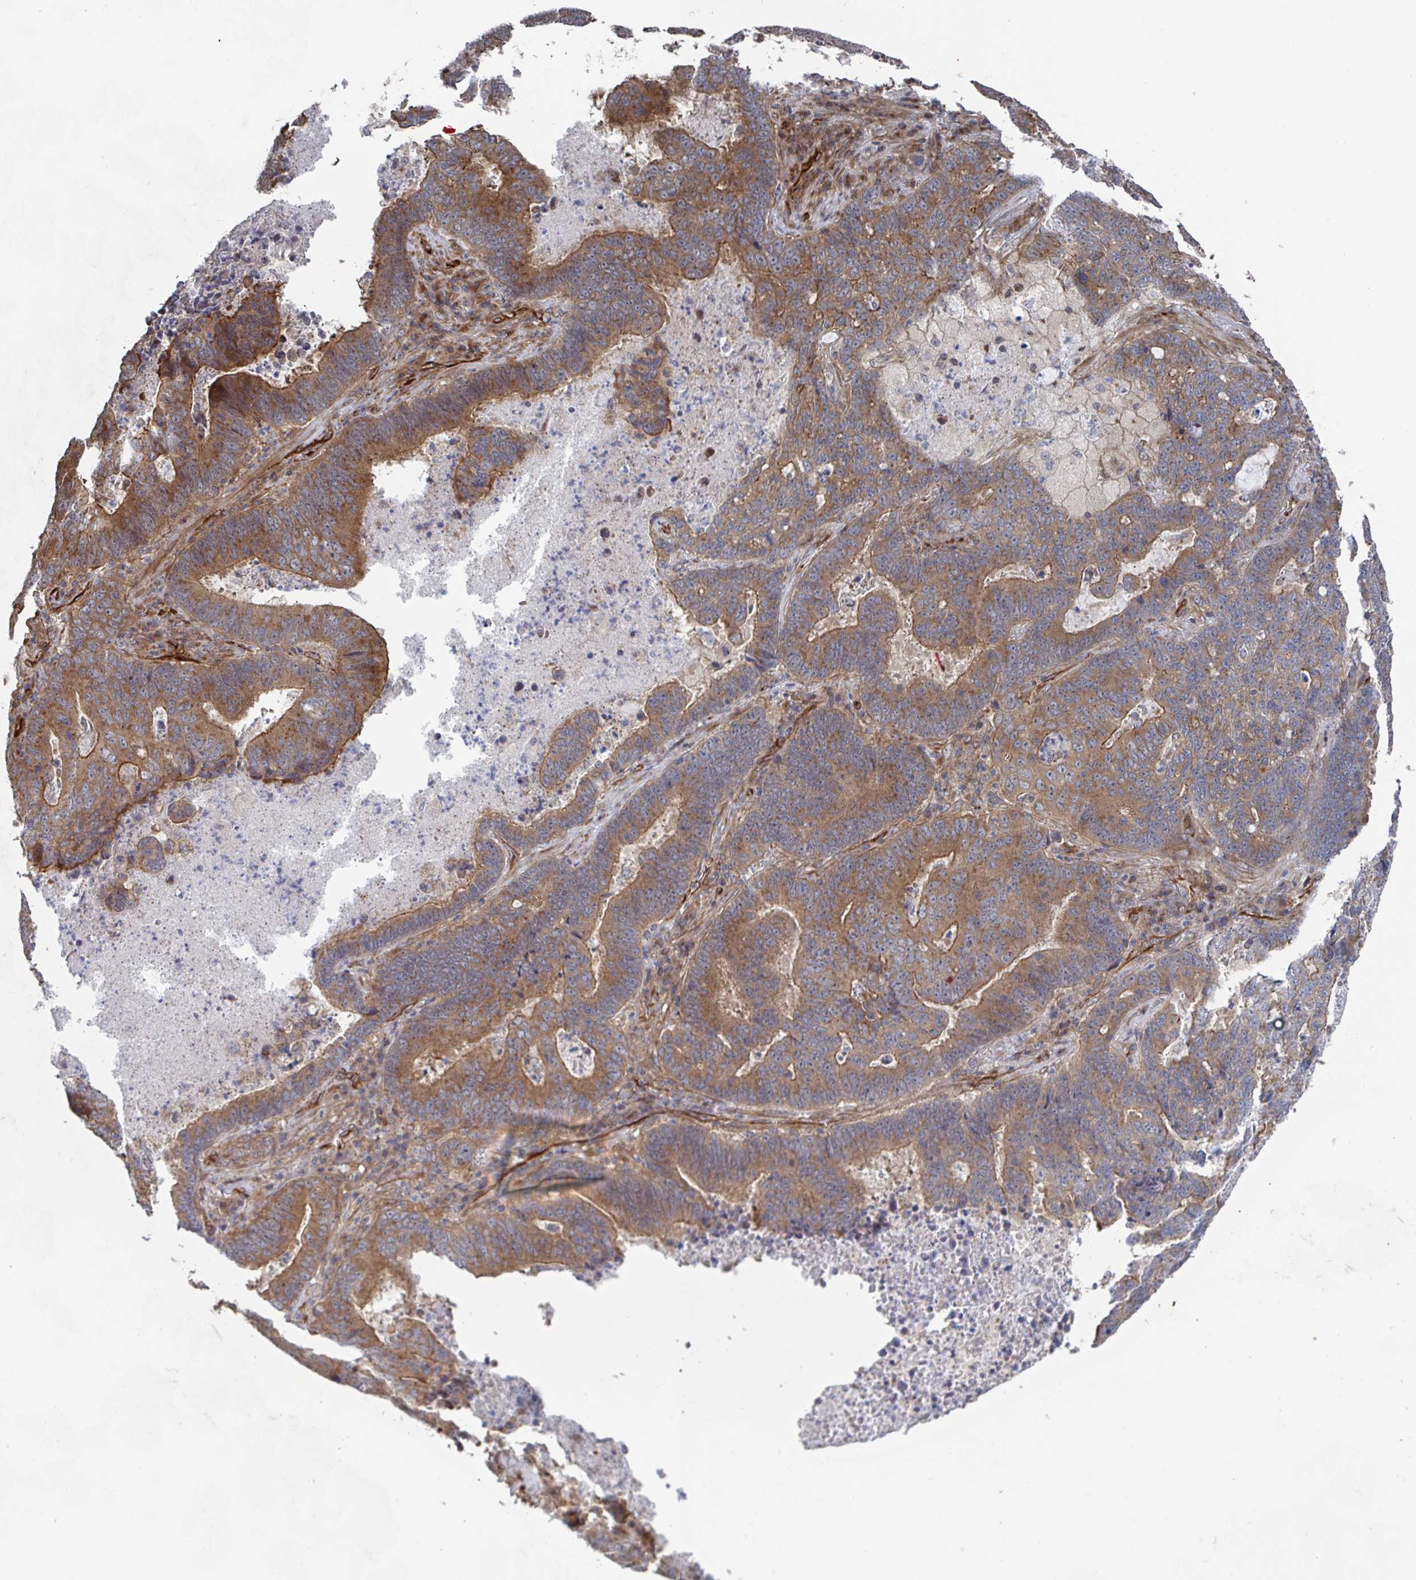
{"staining": {"intensity": "moderate", "quantity": ">75%", "location": "cytoplasmic/membranous"}, "tissue": "lung cancer", "cell_type": "Tumor cells", "image_type": "cancer", "snomed": [{"axis": "morphology", "description": "Aneuploidy"}, {"axis": "morphology", "description": "Adenocarcinoma, NOS"}, {"axis": "morphology", "description": "Adenocarcinoma primary or metastatic"}, {"axis": "topography", "description": "Lung"}], "caption": "Adenocarcinoma primary or metastatic (lung) tissue demonstrates moderate cytoplasmic/membranous expression in approximately >75% of tumor cells (Brightfield microscopy of DAB IHC at high magnification).", "gene": "DVL3", "patient": {"sex": "female", "age": 75}}